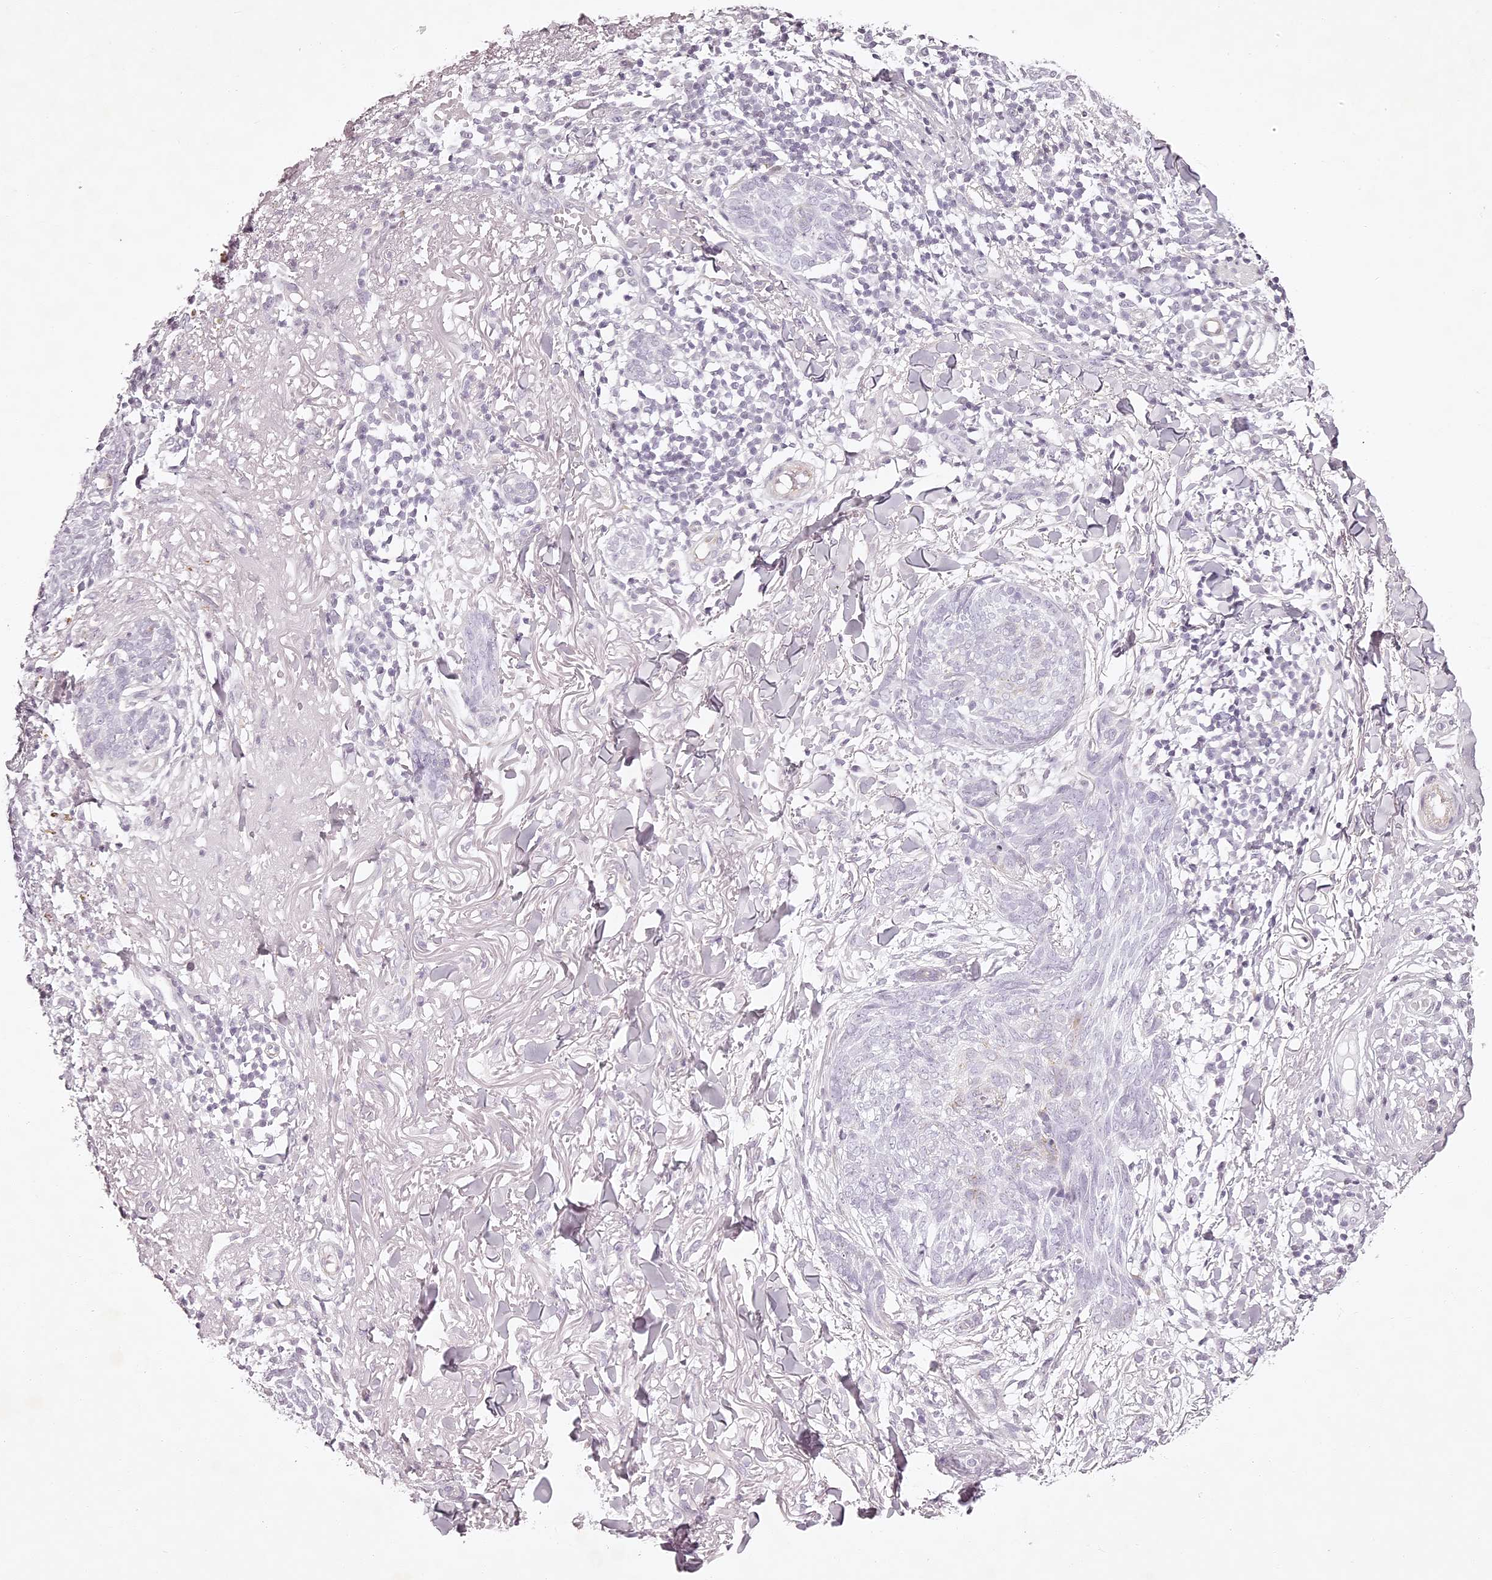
{"staining": {"intensity": "negative", "quantity": "none", "location": "none"}, "tissue": "skin cancer", "cell_type": "Tumor cells", "image_type": "cancer", "snomed": [{"axis": "morphology", "description": "Basal cell carcinoma"}, {"axis": "topography", "description": "Skin"}], "caption": "Skin cancer was stained to show a protein in brown. There is no significant positivity in tumor cells. (DAB (3,3'-diaminobenzidine) immunohistochemistry (IHC), high magnification).", "gene": "ELAPOR1", "patient": {"sex": "male", "age": 85}}